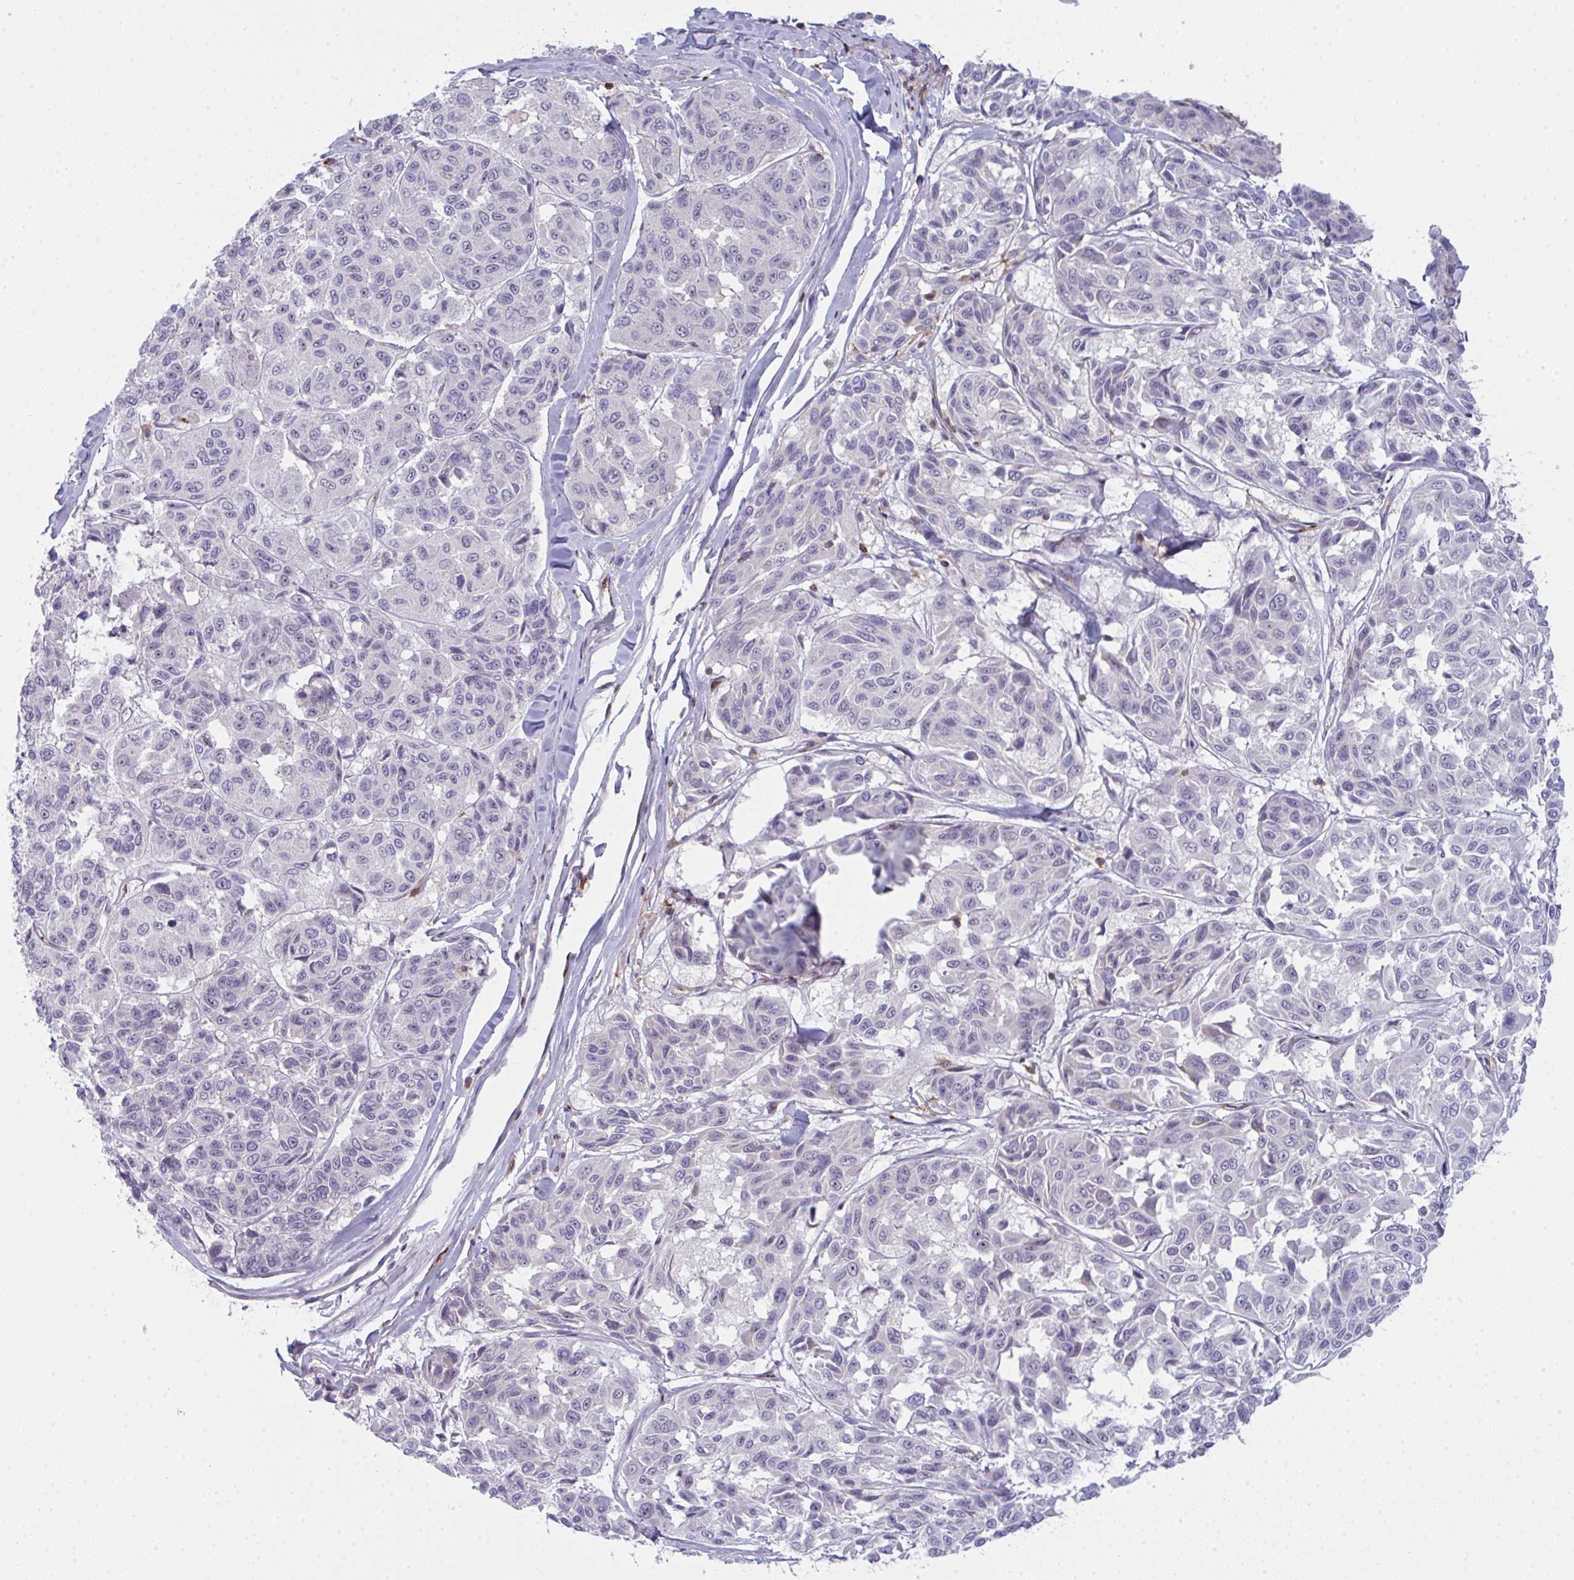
{"staining": {"intensity": "negative", "quantity": "none", "location": "none"}, "tissue": "melanoma", "cell_type": "Tumor cells", "image_type": "cancer", "snomed": [{"axis": "morphology", "description": "Malignant melanoma, NOS"}, {"axis": "topography", "description": "Skin"}], "caption": "Image shows no significant protein expression in tumor cells of malignant melanoma.", "gene": "CD80", "patient": {"sex": "female", "age": 66}}